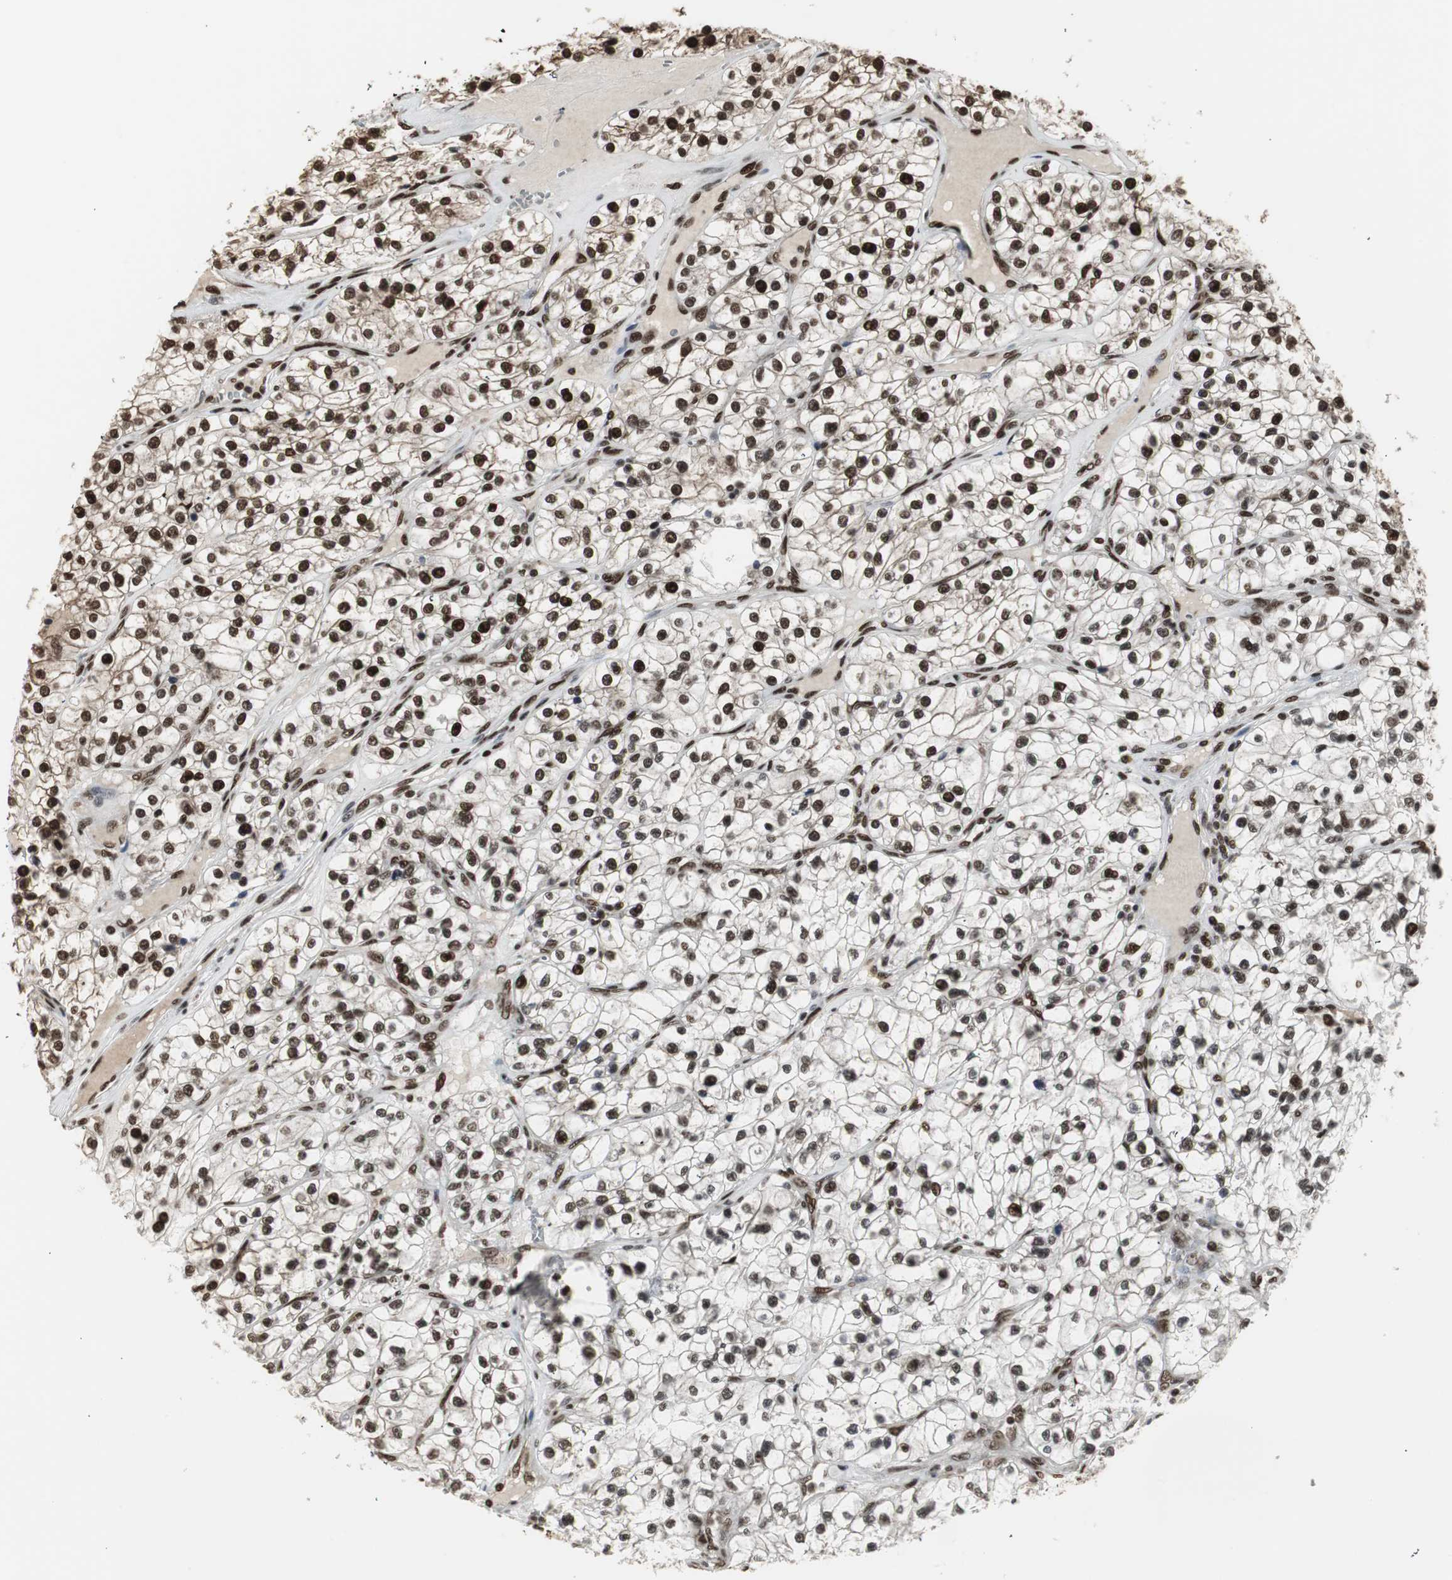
{"staining": {"intensity": "strong", "quantity": ">75%", "location": "nuclear"}, "tissue": "renal cancer", "cell_type": "Tumor cells", "image_type": "cancer", "snomed": [{"axis": "morphology", "description": "Adenocarcinoma, NOS"}, {"axis": "topography", "description": "Kidney"}], "caption": "High-power microscopy captured an IHC micrograph of renal adenocarcinoma, revealing strong nuclear positivity in approximately >75% of tumor cells. (brown staining indicates protein expression, while blue staining denotes nuclei).", "gene": "PARN", "patient": {"sex": "female", "age": 57}}